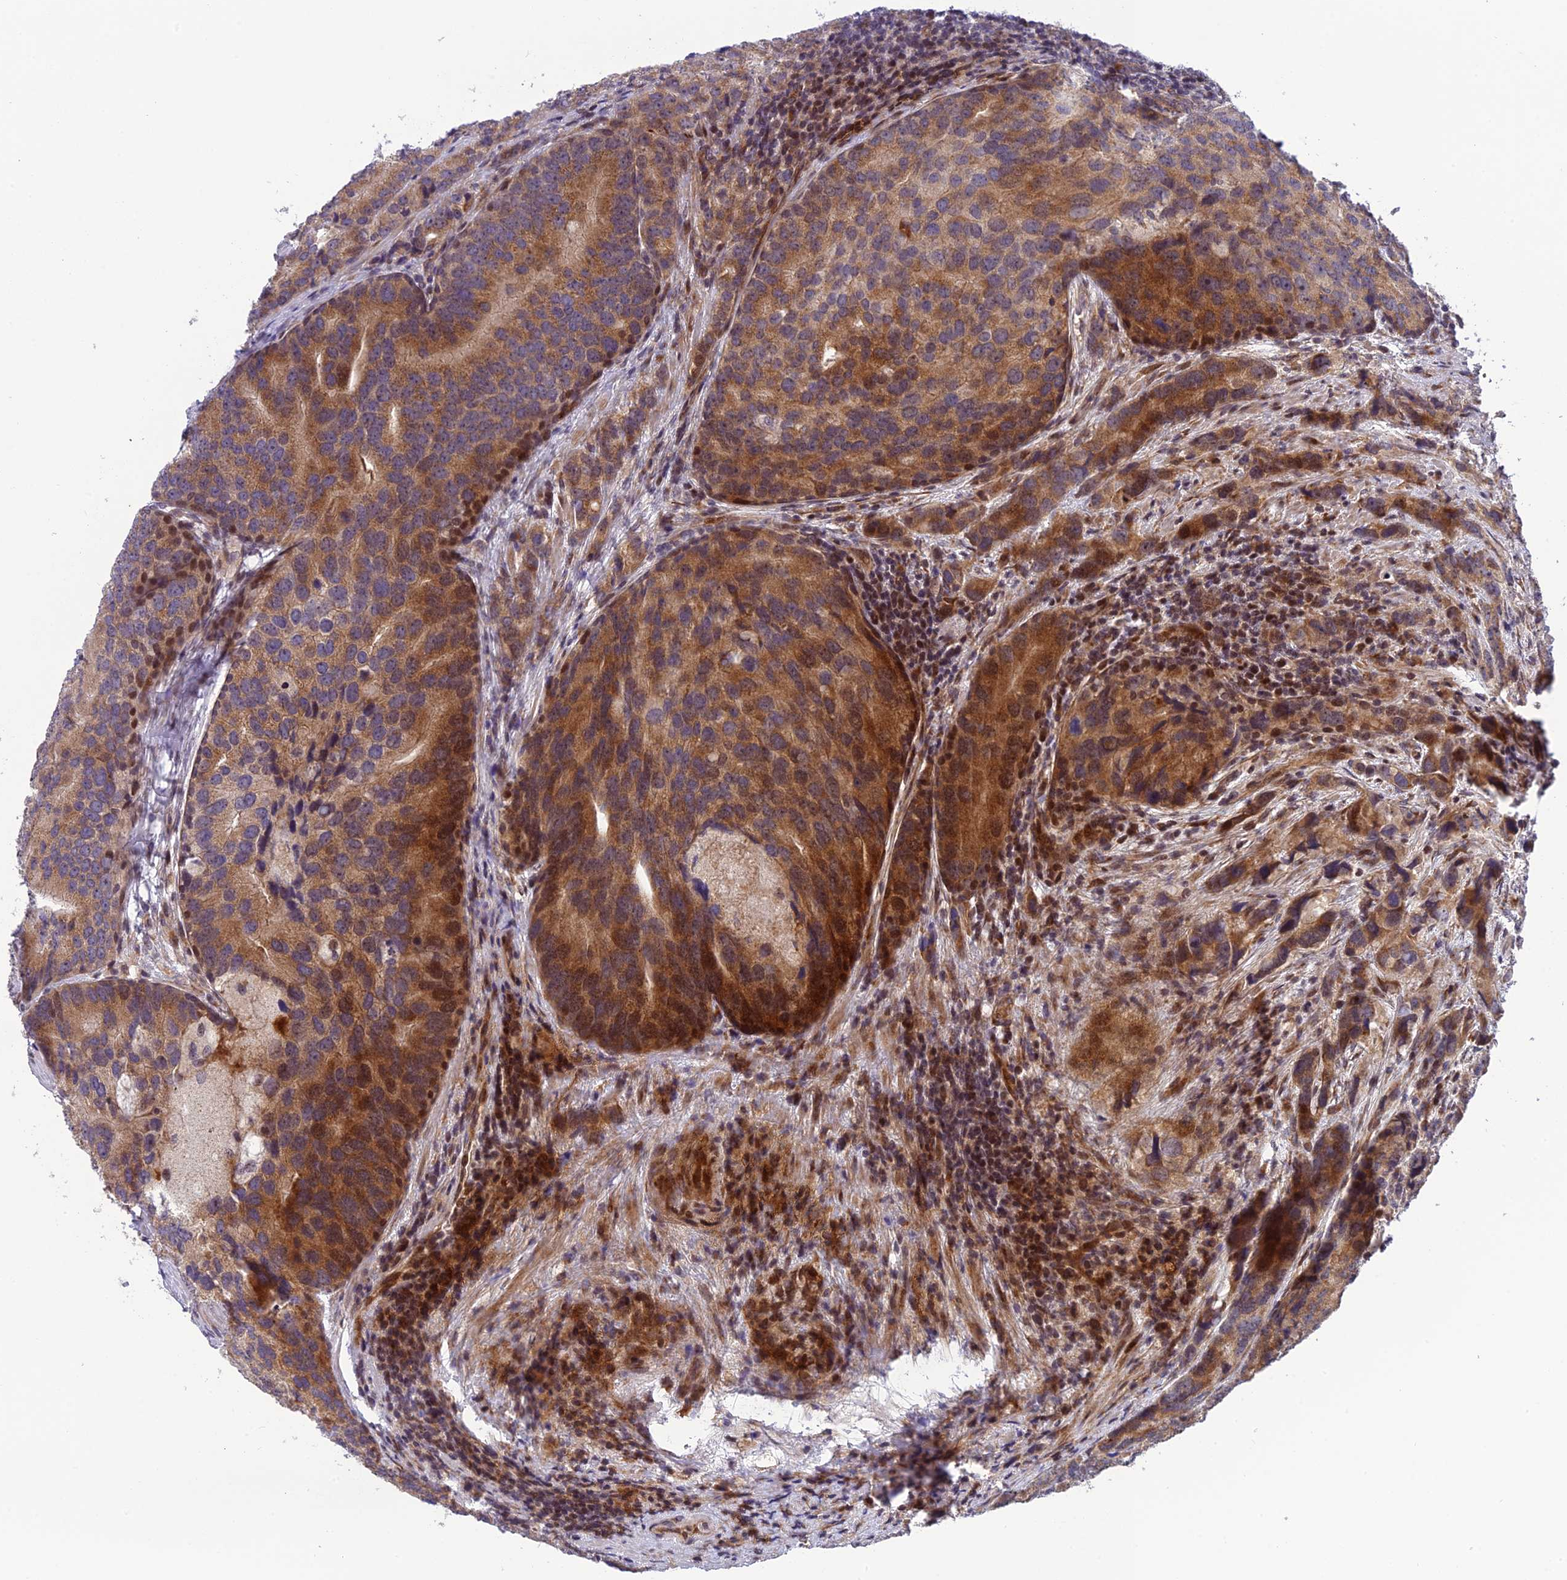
{"staining": {"intensity": "moderate", "quantity": "25%-75%", "location": "cytoplasmic/membranous,nuclear"}, "tissue": "prostate cancer", "cell_type": "Tumor cells", "image_type": "cancer", "snomed": [{"axis": "morphology", "description": "Adenocarcinoma, High grade"}, {"axis": "topography", "description": "Prostate"}], "caption": "Immunohistochemistry photomicrograph of neoplastic tissue: high-grade adenocarcinoma (prostate) stained using immunohistochemistry reveals medium levels of moderate protein expression localized specifically in the cytoplasmic/membranous and nuclear of tumor cells, appearing as a cytoplasmic/membranous and nuclear brown color.", "gene": "SMIM7", "patient": {"sex": "male", "age": 62}}